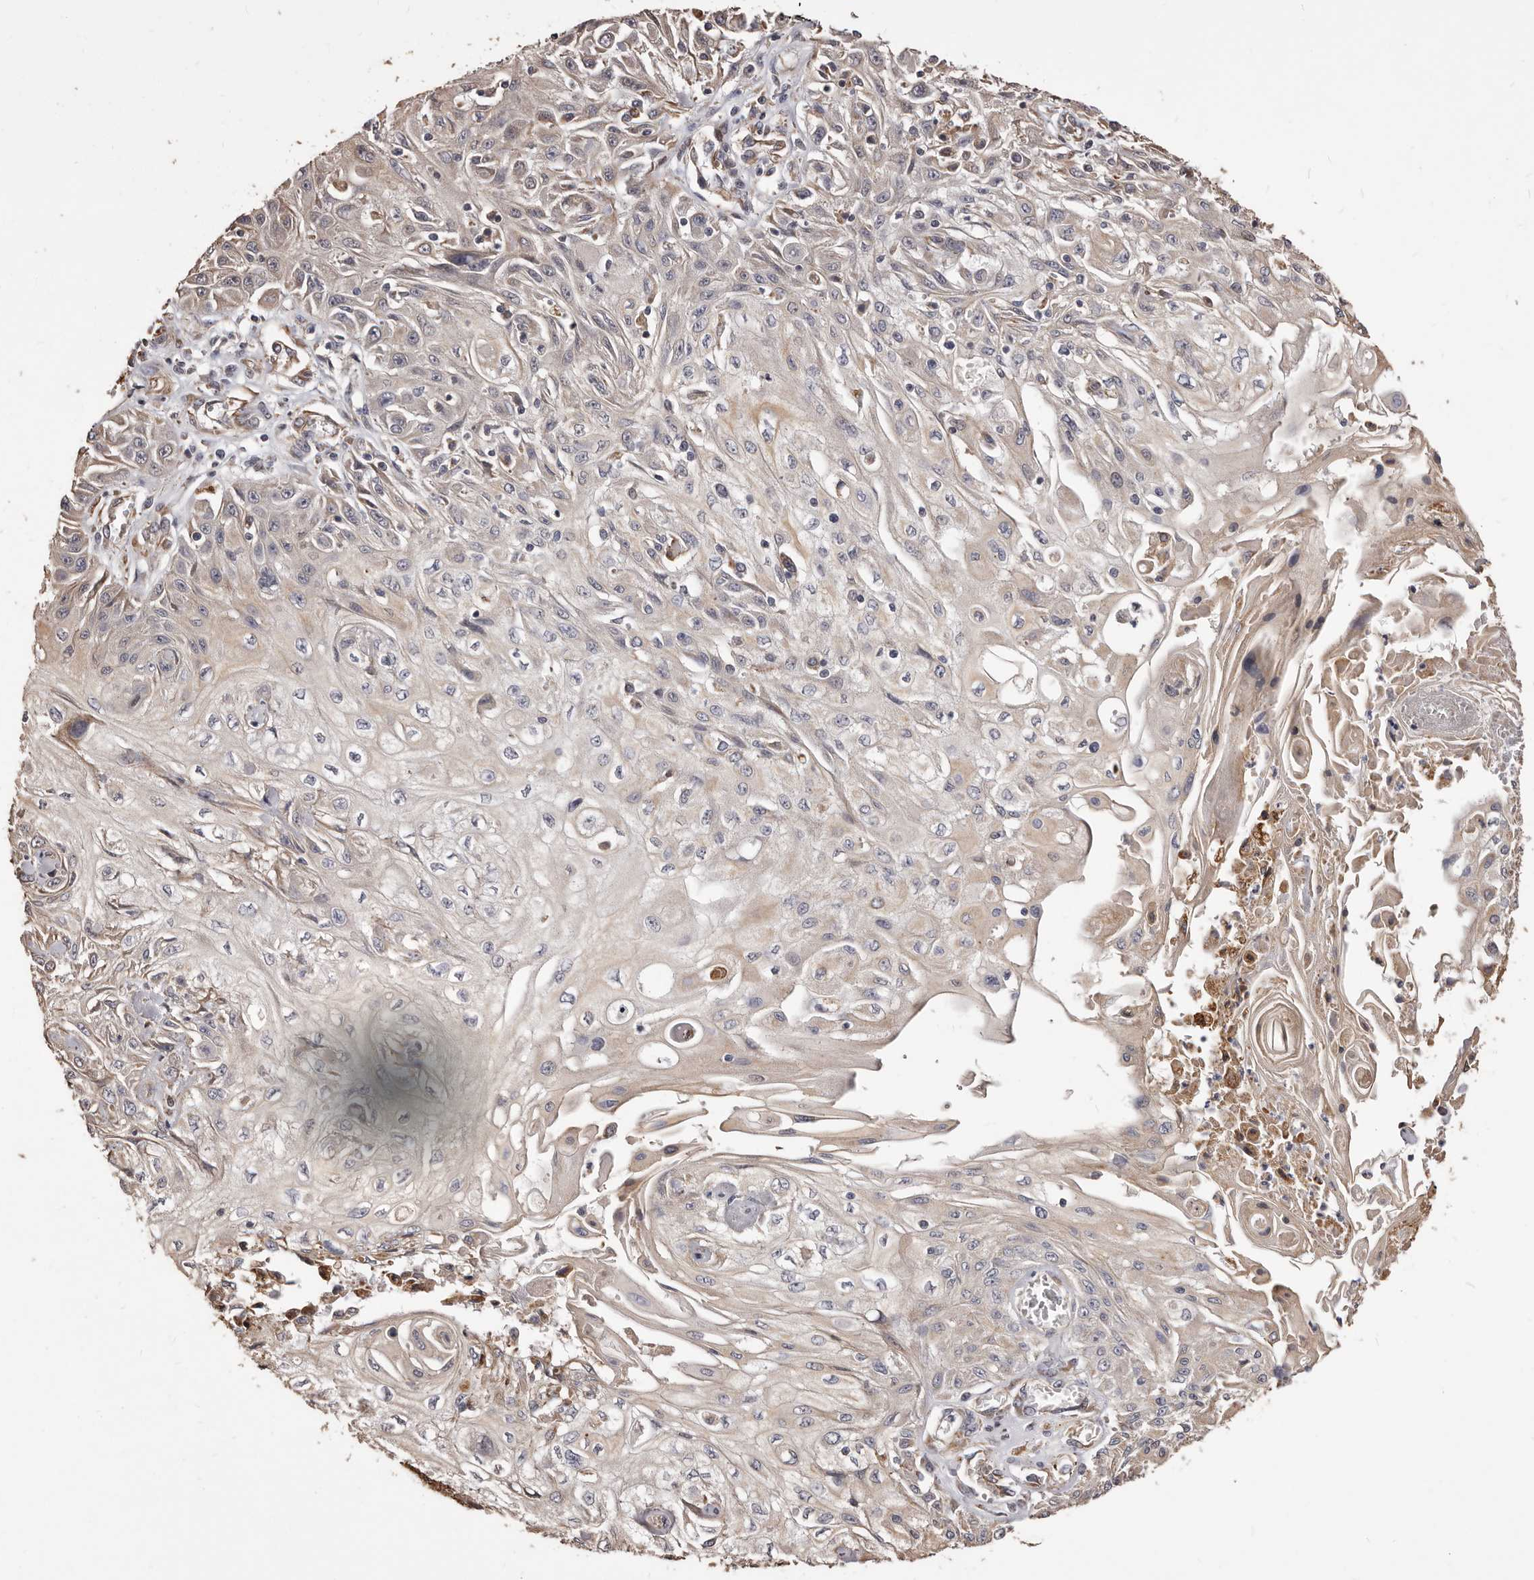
{"staining": {"intensity": "negative", "quantity": "none", "location": "none"}, "tissue": "skin cancer", "cell_type": "Tumor cells", "image_type": "cancer", "snomed": [{"axis": "morphology", "description": "Squamous cell carcinoma, NOS"}, {"axis": "morphology", "description": "Squamous cell carcinoma, metastatic, NOS"}, {"axis": "topography", "description": "Skin"}, {"axis": "topography", "description": "Lymph node"}], "caption": "This micrograph is of skin metastatic squamous cell carcinoma stained with immunohistochemistry (IHC) to label a protein in brown with the nuclei are counter-stained blue. There is no expression in tumor cells.", "gene": "ALPK1", "patient": {"sex": "male", "age": 75}}